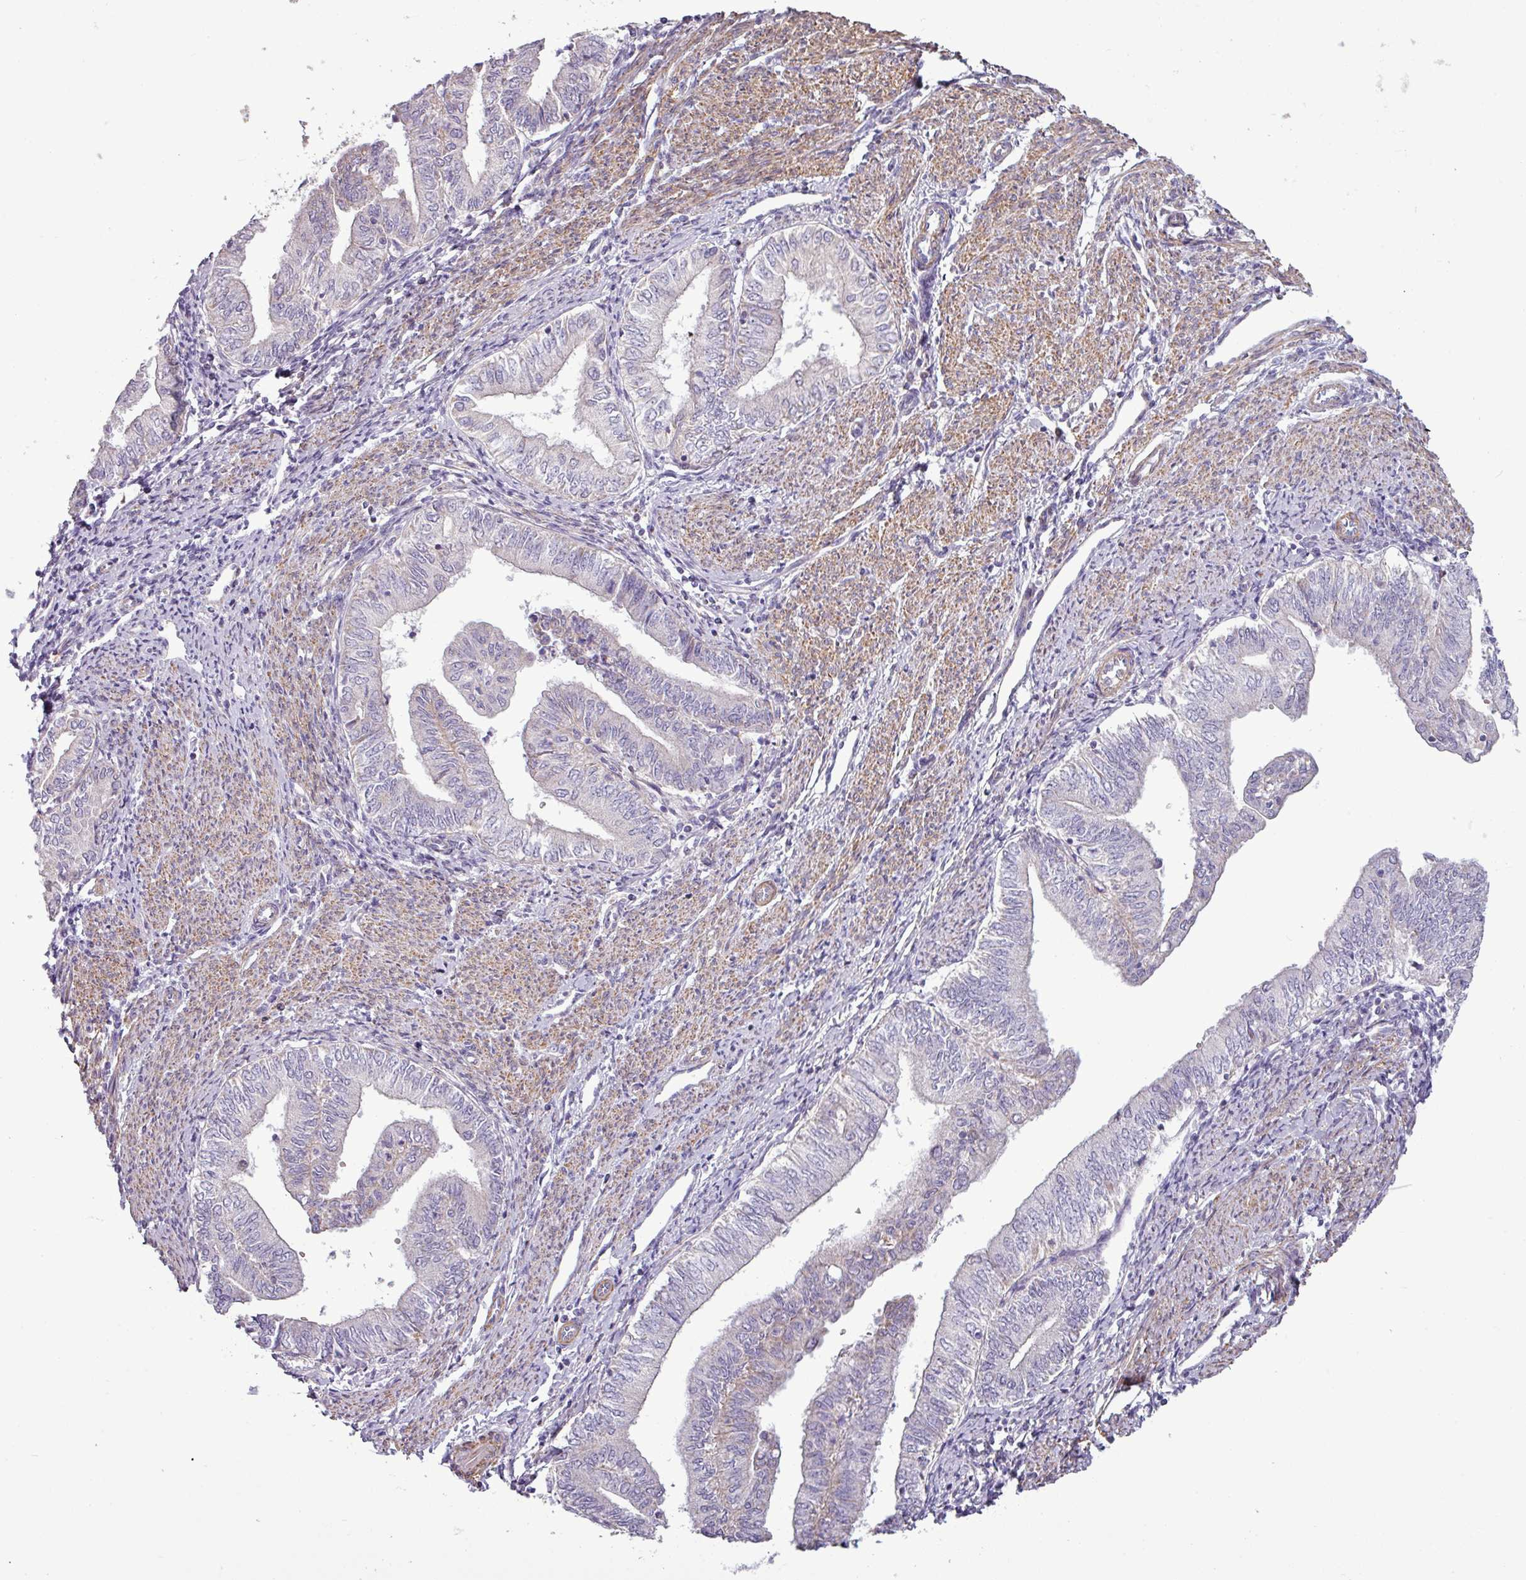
{"staining": {"intensity": "negative", "quantity": "none", "location": "none"}, "tissue": "endometrial cancer", "cell_type": "Tumor cells", "image_type": "cancer", "snomed": [{"axis": "morphology", "description": "Adenocarcinoma, NOS"}, {"axis": "topography", "description": "Endometrium"}], "caption": "Immunohistochemical staining of human adenocarcinoma (endometrial) shows no significant staining in tumor cells.", "gene": "BTN2A2", "patient": {"sex": "female", "age": 66}}